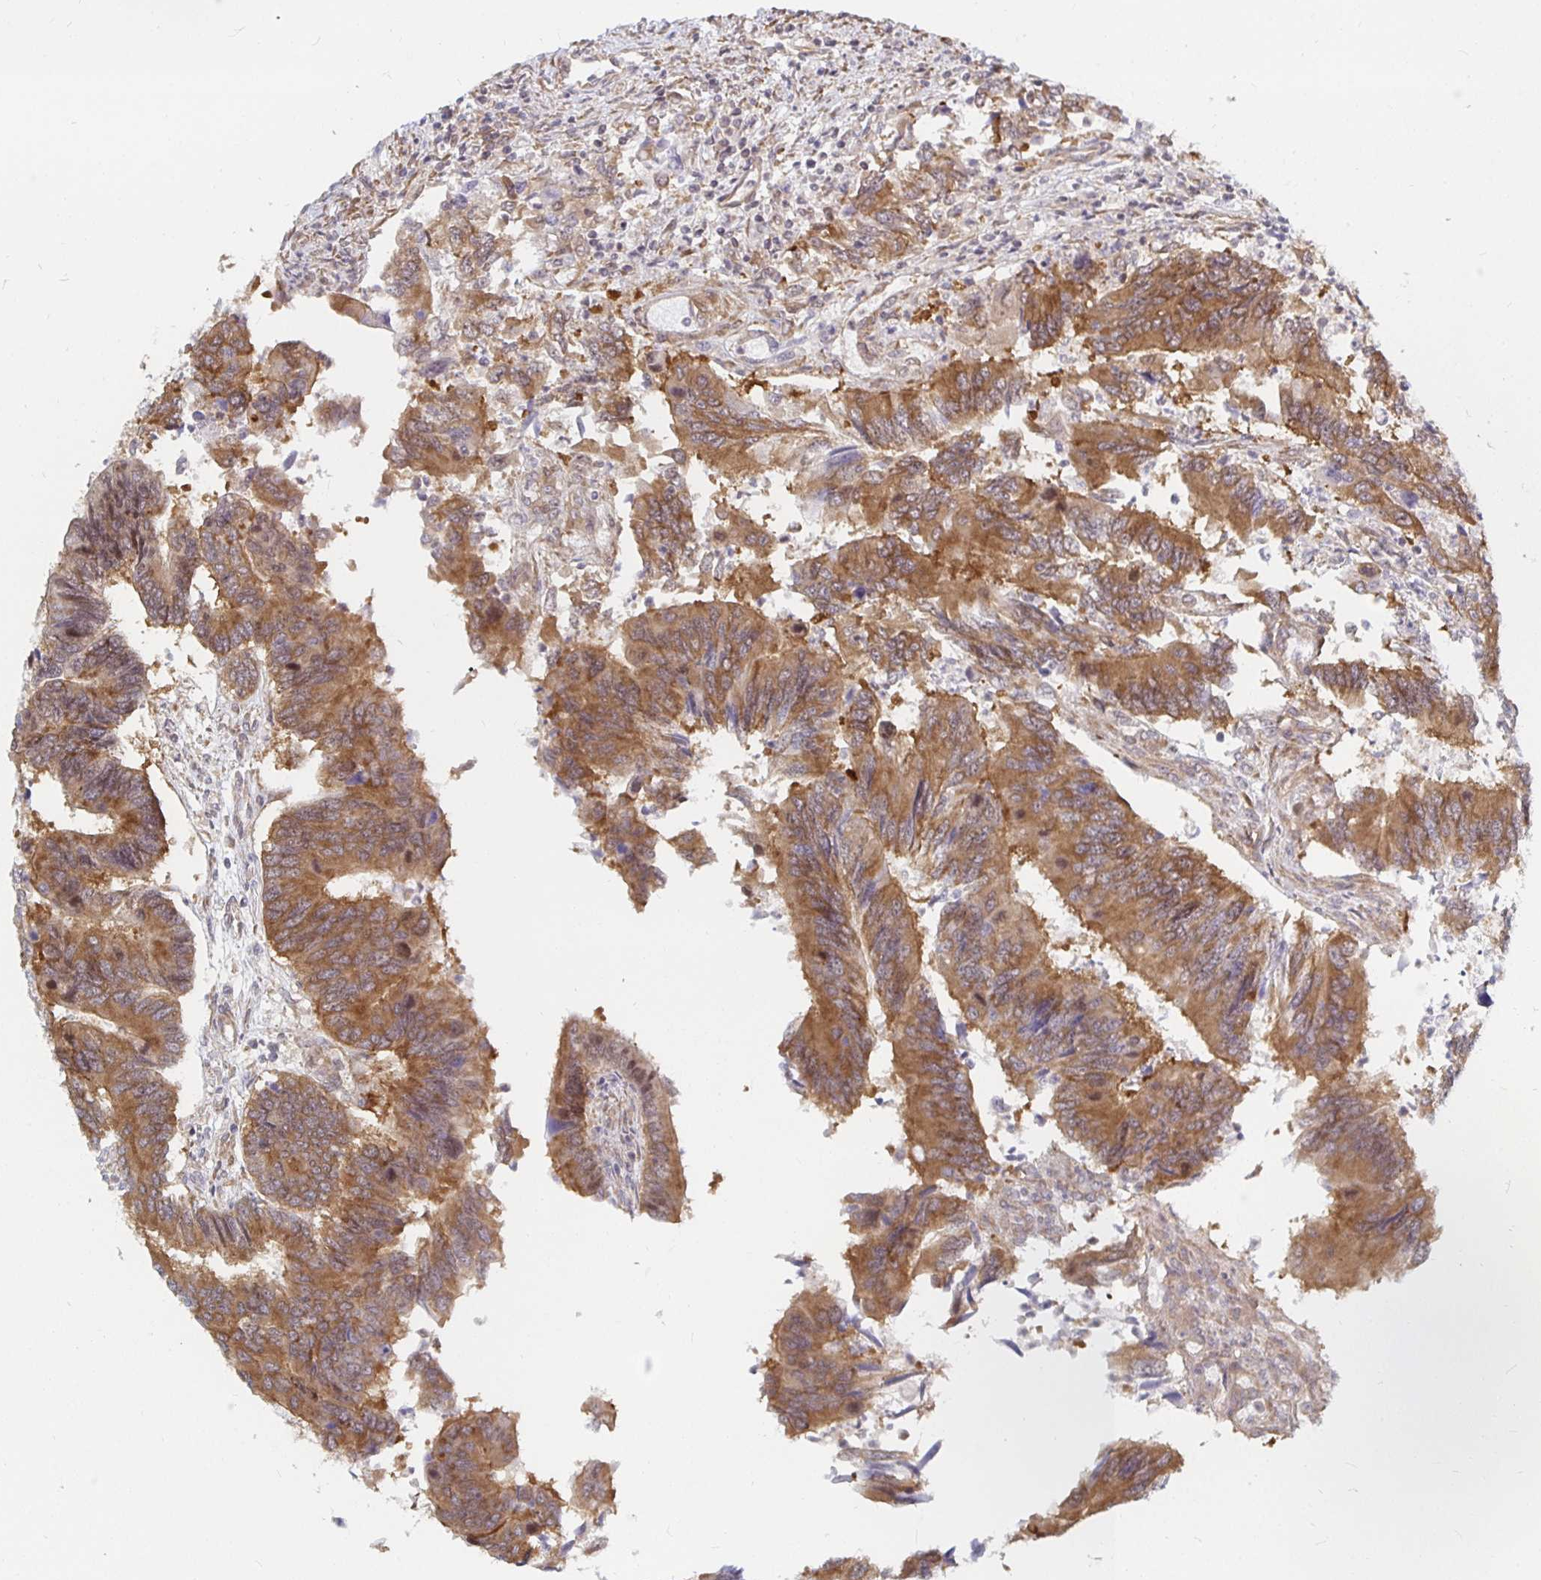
{"staining": {"intensity": "moderate", "quantity": ">75%", "location": "cytoplasmic/membranous"}, "tissue": "colorectal cancer", "cell_type": "Tumor cells", "image_type": "cancer", "snomed": [{"axis": "morphology", "description": "Adenocarcinoma, NOS"}, {"axis": "topography", "description": "Colon"}], "caption": "Tumor cells display medium levels of moderate cytoplasmic/membranous positivity in approximately >75% of cells in colorectal cancer (adenocarcinoma).", "gene": "PDAP1", "patient": {"sex": "female", "age": 67}}